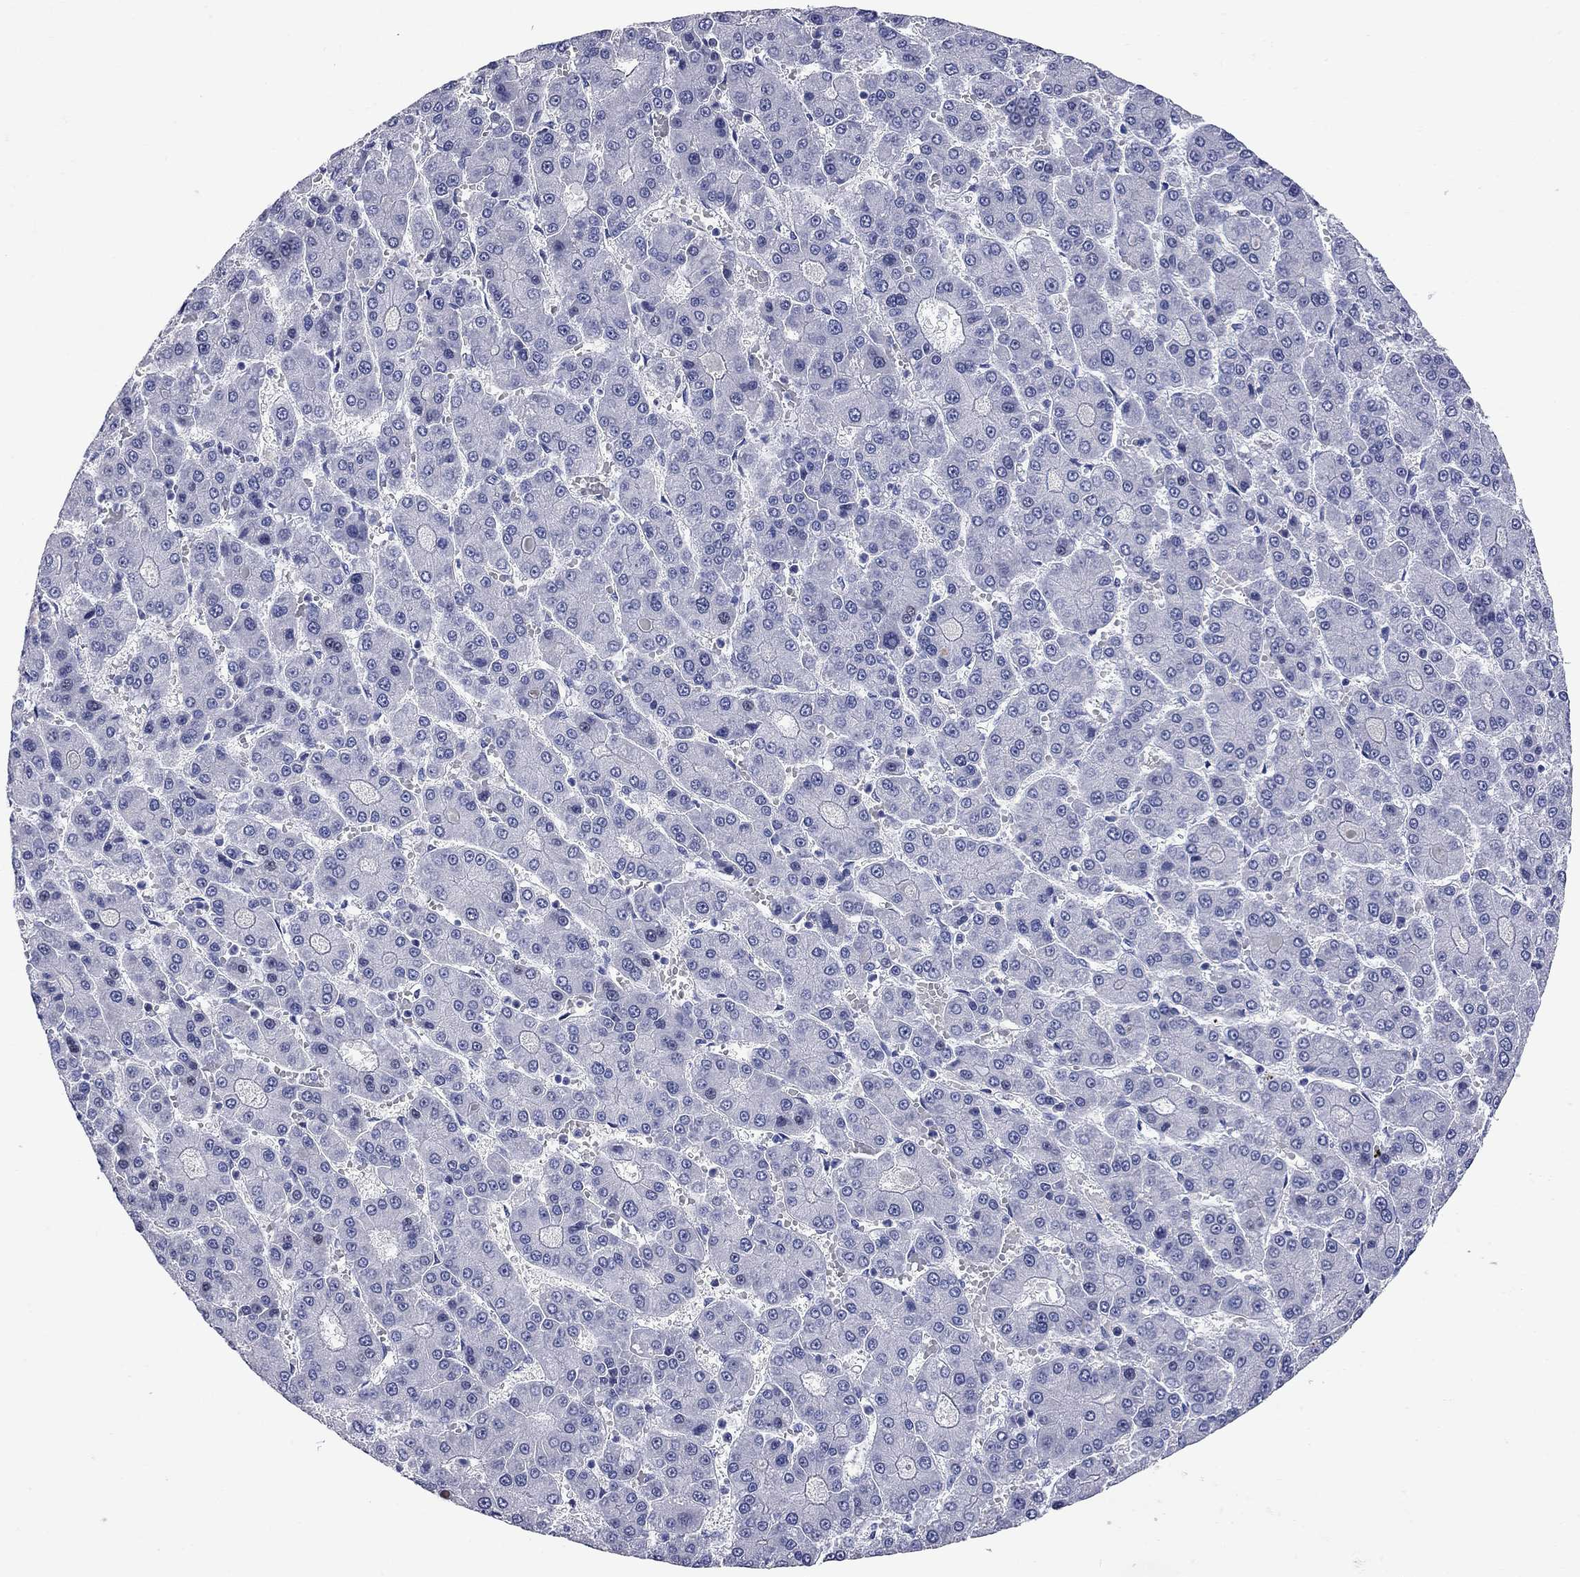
{"staining": {"intensity": "negative", "quantity": "none", "location": "none"}, "tissue": "liver cancer", "cell_type": "Tumor cells", "image_type": "cancer", "snomed": [{"axis": "morphology", "description": "Carcinoma, Hepatocellular, NOS"}, {"axis": "topography", "description": "Liver"}], "caption": "IHC of human liver cancer exhibits no positivity in tumor cells.", "gene": "FAM221B", "patient": {"sex": "male", "age": 70}}